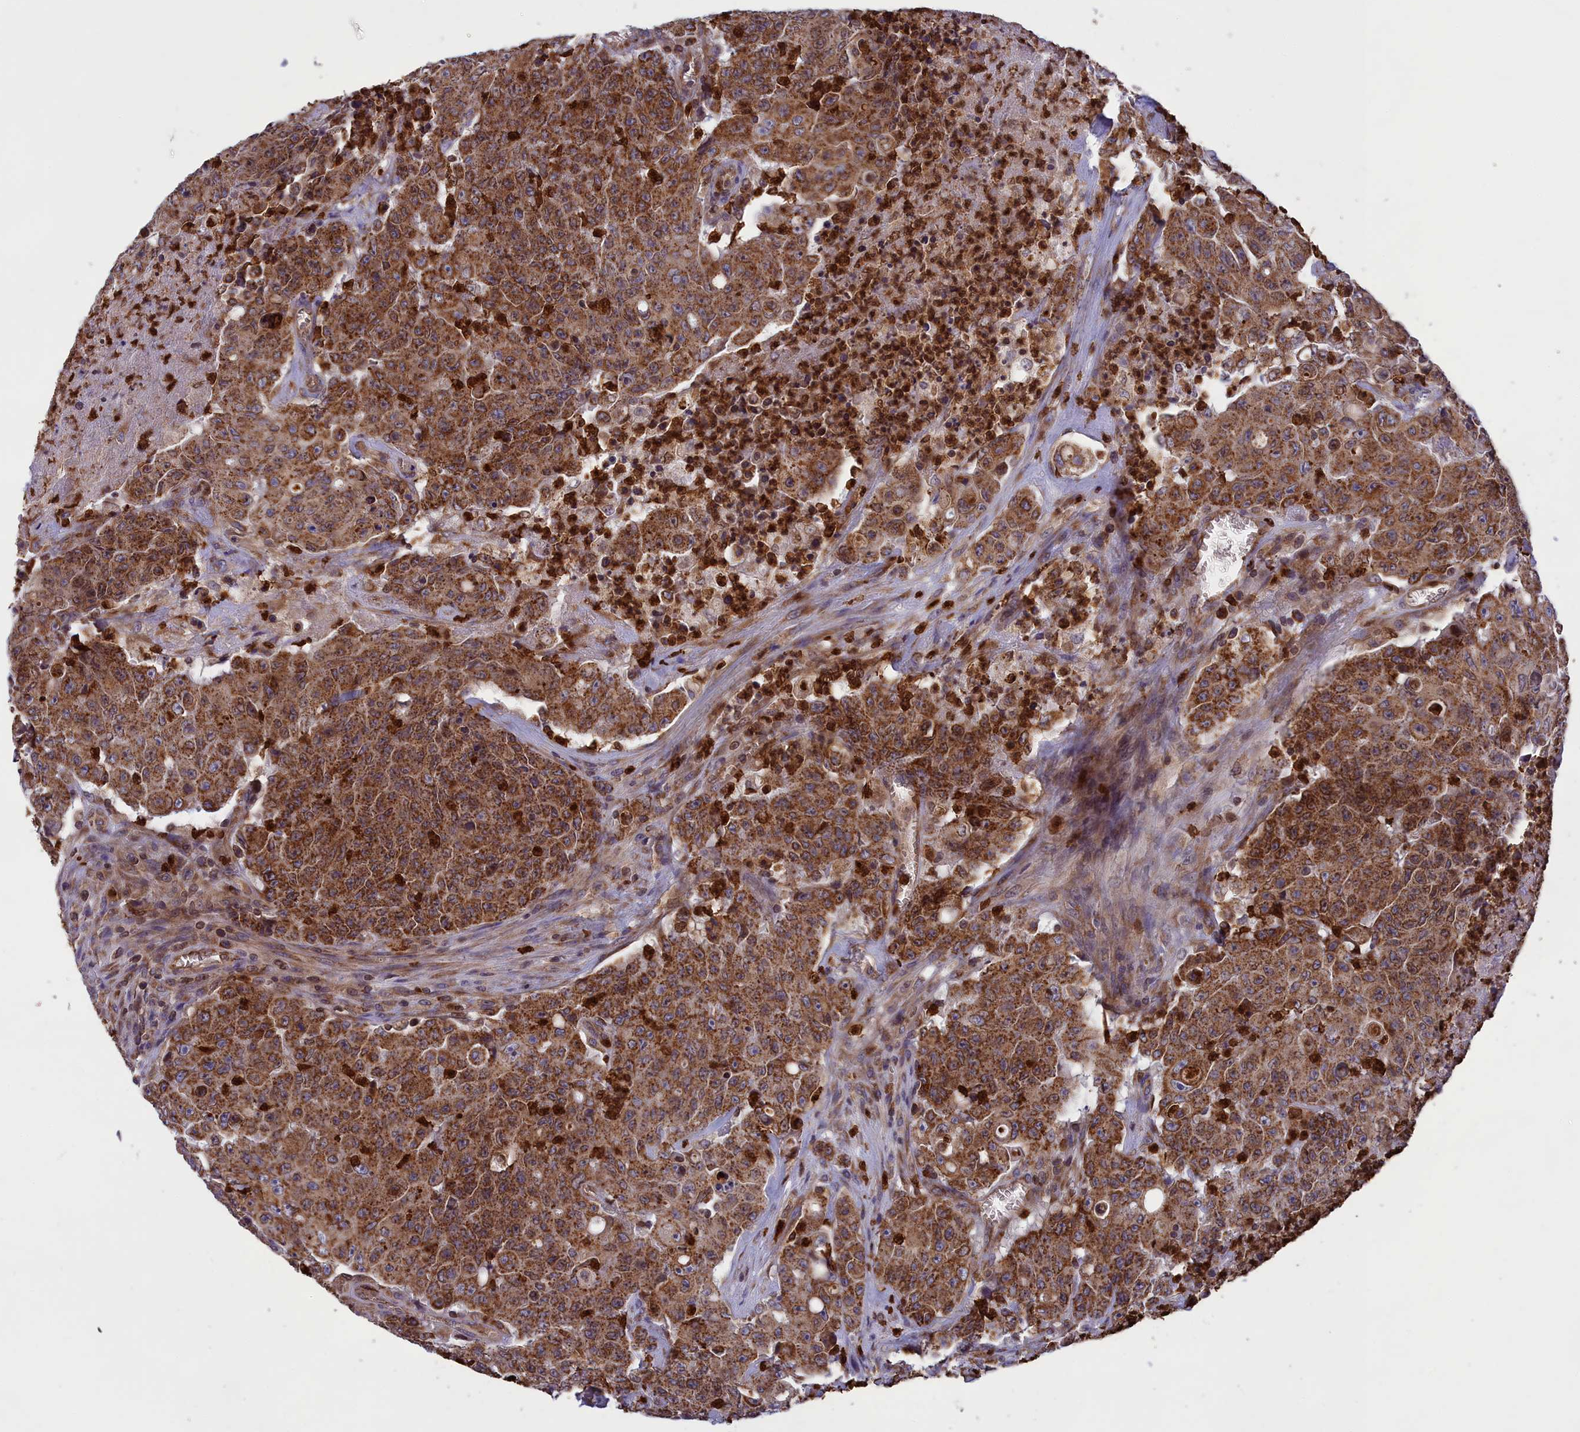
{"staining": {"intensity": "moderate", "quantity": ">75%", "location": "cytoplasmic/membranous"}, "tissue": "colorectal cancer", "cell_type": "Tumor cells", "image_type": "cancer", "snomed": [{"axis": "morphology", "description": "Adenocarcinoma, NOS"}, {"axis": "topography", "description": "Colon"}], "caption": "Colorectal adenocarcinoma stained with a brown dye demonstrates moderate cytoplasmic/membranous positive staining in approximately >75% of tumor cells.", "gene": "PKHD1L1", "patient": {"sex": "male", "age": 51}}